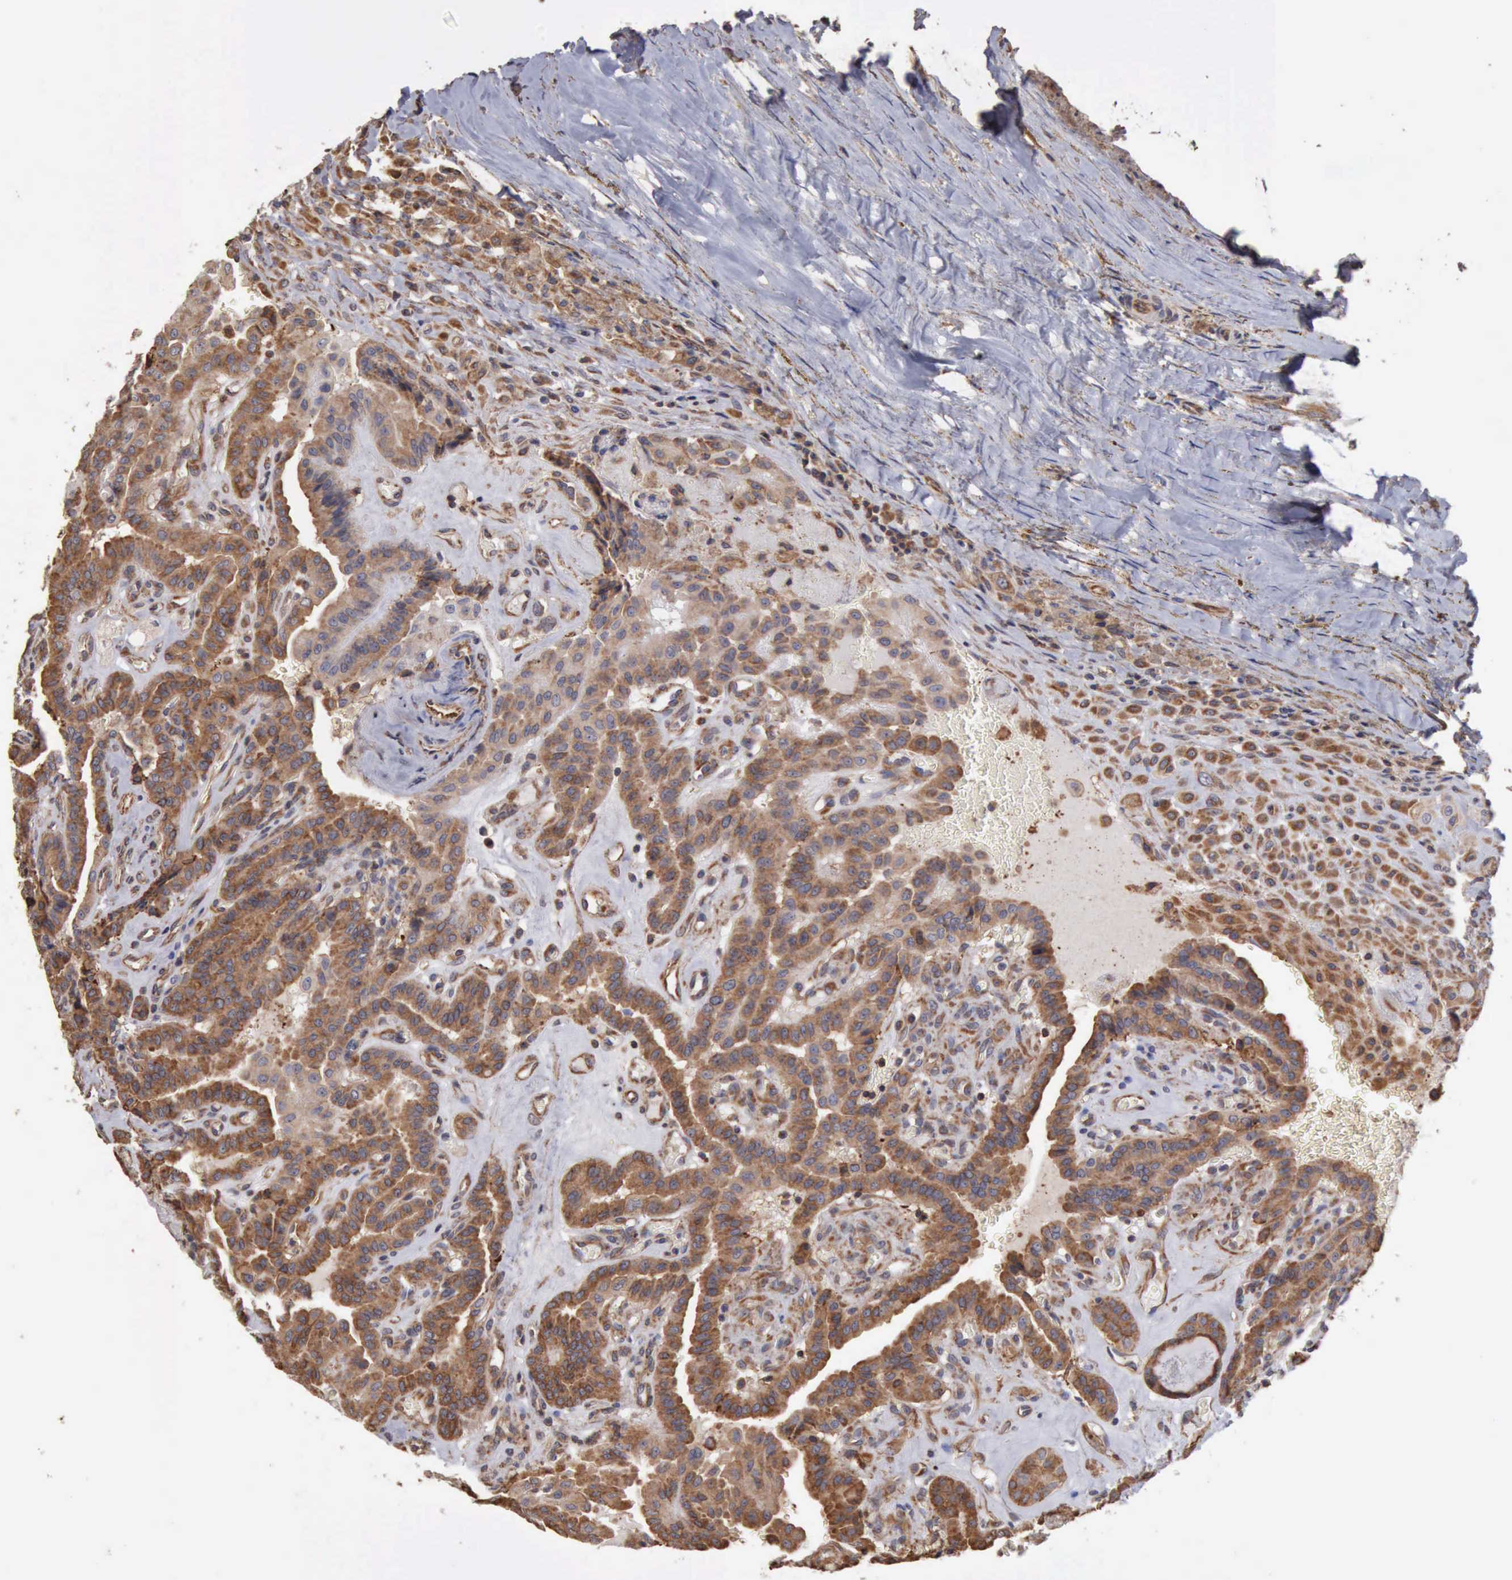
{"staining": {"intensity": "moderate", "quantity": ">75%", "location": "cytoplasmic/membranous"}, "tissue": "thyroid cancer", "cell_type": "Tumor cells", "image_type": "cancer", "snomed": [{"axis": "morphology", "description": "Papillary adenocarcinoma, NOS"}, {"axis": "topography", "description": "Thyroid gland"}], "caption": "The photomicrograph displays staining of thyroid cancer, revealing moderate cytoplasmic/membranous protein staining (brown color) within tumor cells.", "gene": "GPR101", "patient": {"sex": "male", "age": 87}}